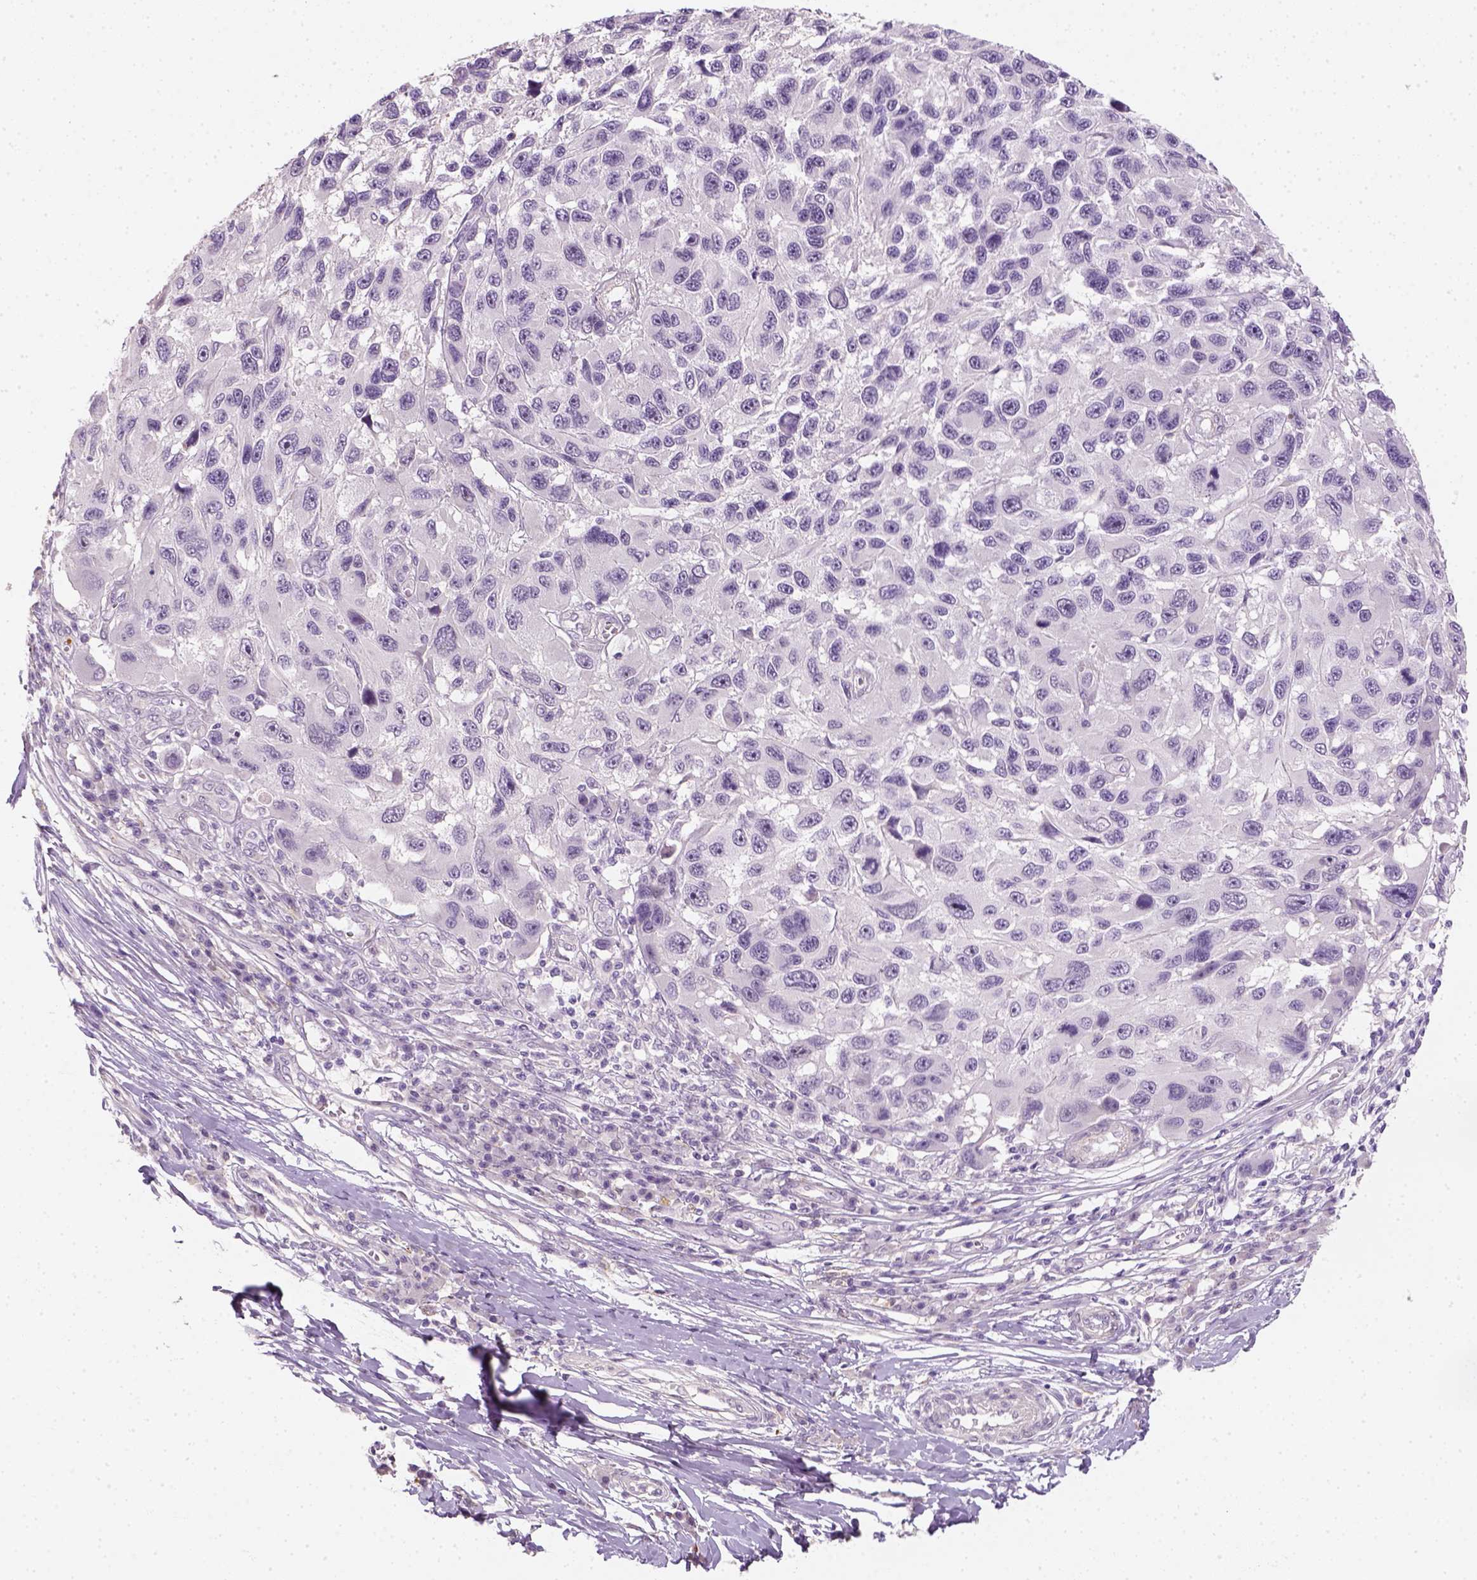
{"staining": {"intensity": "negative", "quantity": "none", "location": "none"}, "tissue": "melanoma", "cell_type": "Tumor cells", "image_type": "cancer", "snomed": [{"axis": "morphology", "description": "Malignant melanoma, NOS"}, {"axis": "topography", "description": "Skin"}], "caption": "A high-resolution image shows IHC staining of malignant melanoma, which demonstrates no significant staining in tumor cells. The staining is performed using DAB (3,3'-diaminobenzidine) brown chromogen with nuclei counter-stained in using hematoxylin.", "gene": "FAM163B", "patient": {"sex": "male", "age": 53}}